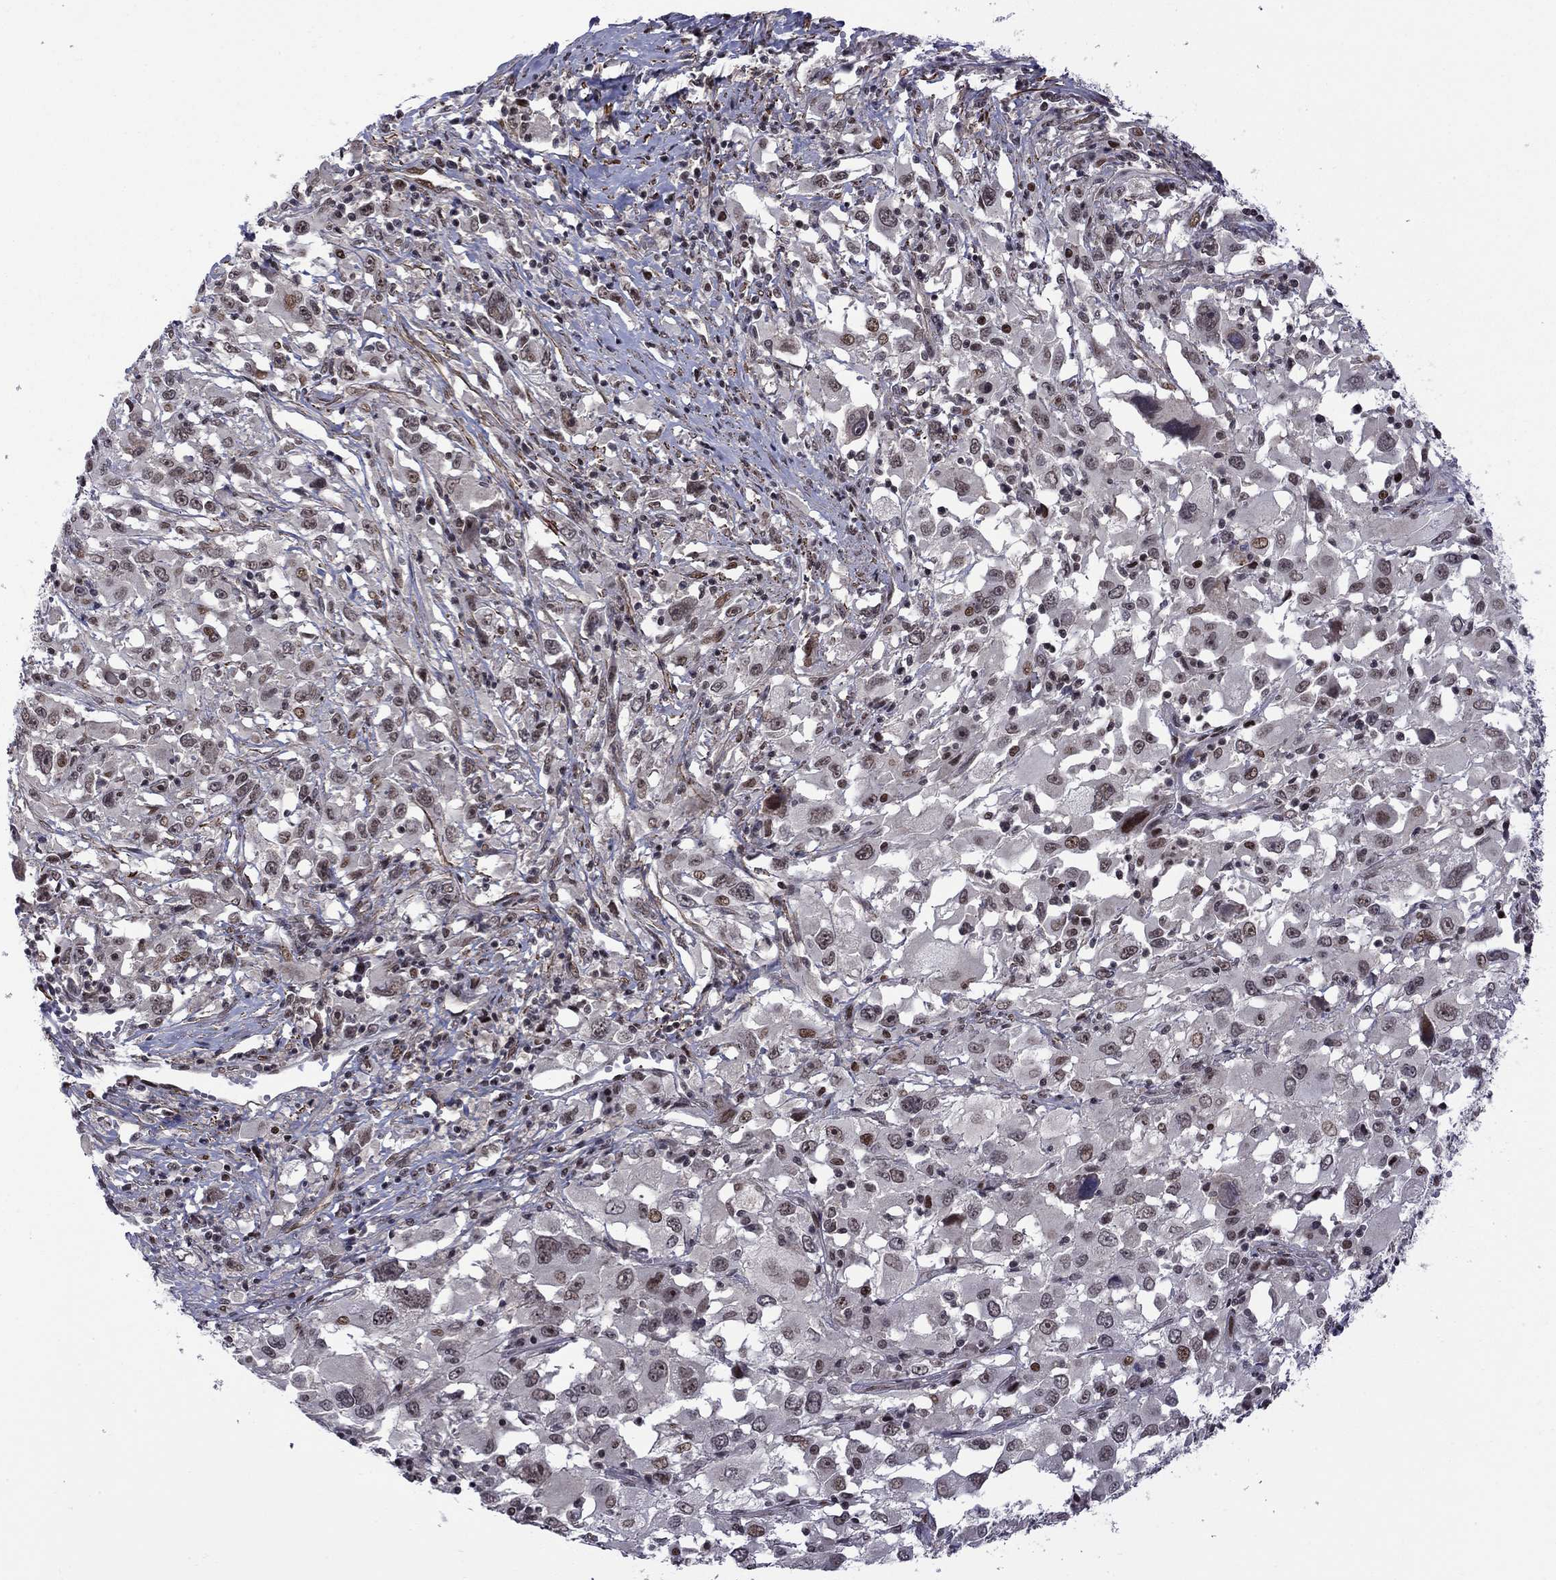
{"staining": {"intensity": "strong", "quantity": "<25%", "location": "nuclear"}, "tissue": "melanoma", "cell_type": "Tumor cells", "image_type": "cancer", "snomed": [{"axis": "morphology", "description": "Malignant melanoma, Metastatic site"}, {"axis": "topography", "description": "Soft tissue"}], "caption": "A histopathology image of malignant melanoma (metastatic site) stained for a protein exhibits strong nuclear brown staining in tumor cells.", "gene": "BRF1", "patient": {"sex": "male", "age": 50}}